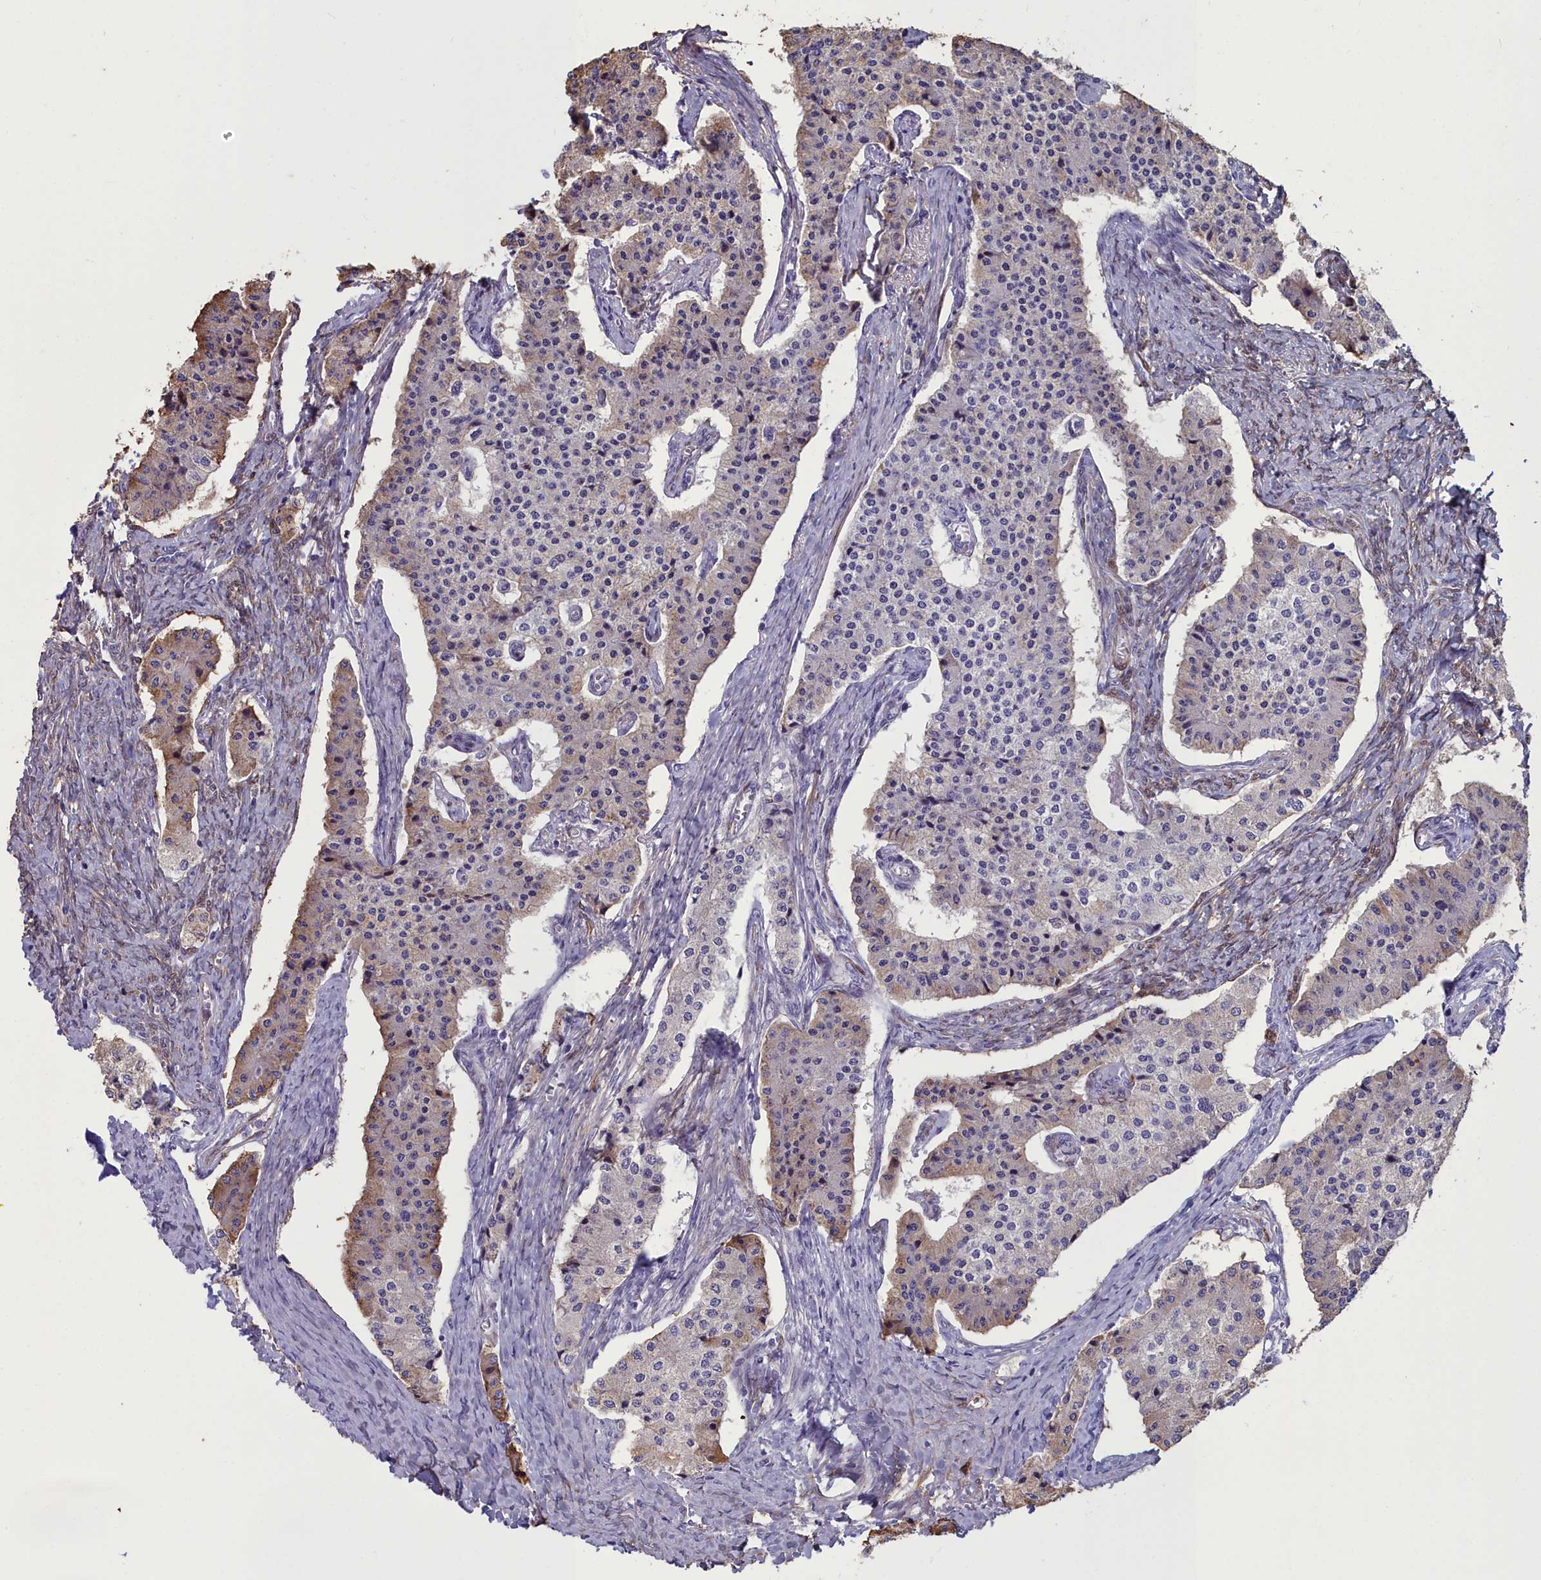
{"staining": {"intensity": "weak", "quantity": "<25%", "location": "cytoplasmic/membranous"}, "tissue": "carcinoid", "cell_type": "Tumor cells", "image_type": "cancer", "snomed": [{"axis": "morphology", "description": "Carcinoid, malignant, NOS"}, {"axis": "topography", "description": "Colon"}], "caption": "Carcinoid (malignant) stained for a protein using immunohistochemistry (IHC) displays no expression tumor cells.", "gene": "PPP1R14A", "patient": {"sex": "female", "age": 52}}